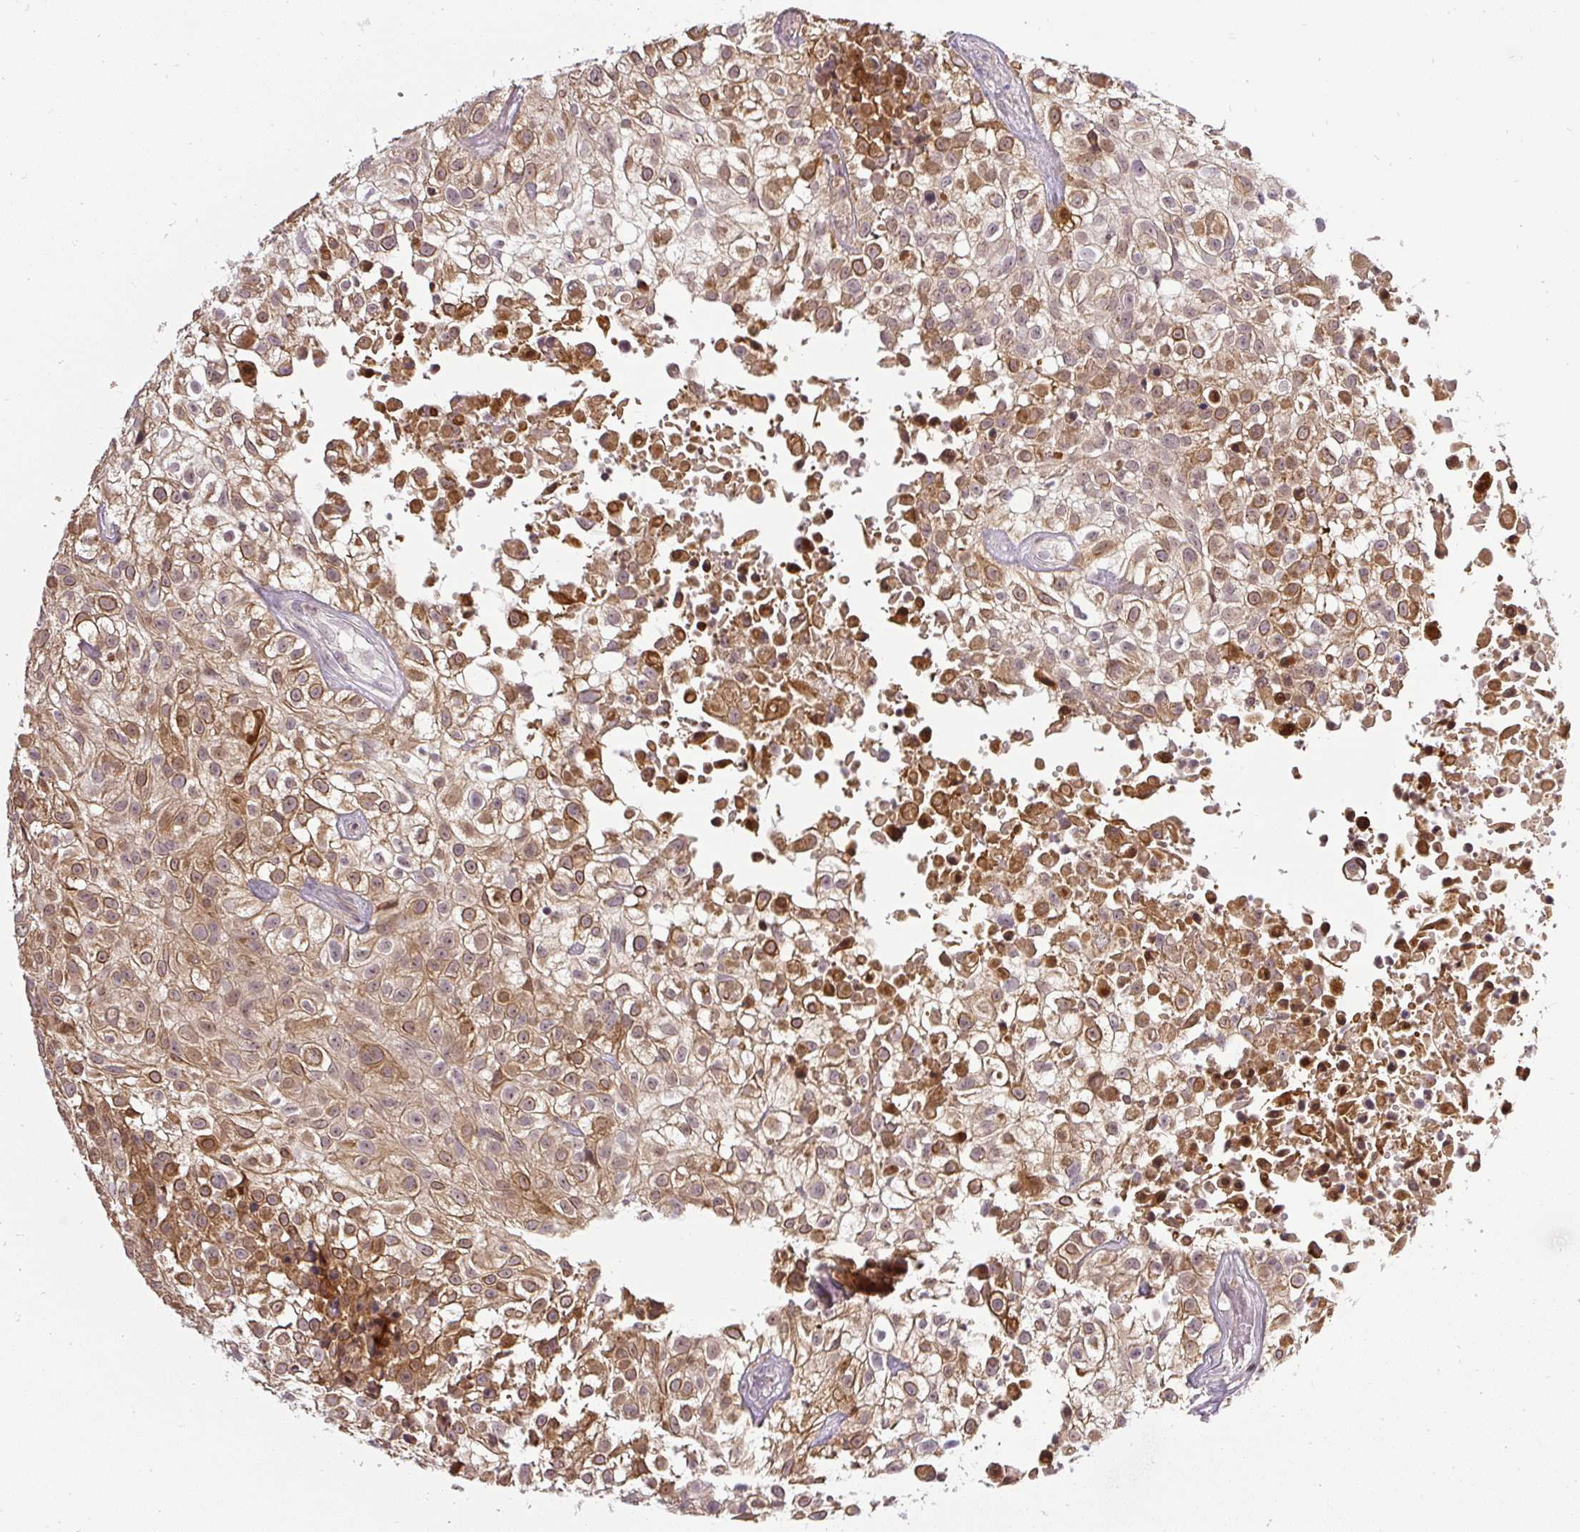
{"staining": {"intensity": "moderate", "quantity": ">75%", "location": "cytoplasmic/membranous,nuclear"}, "tissue": "urothelial cancer", "cell_type": "Tumor cells", "image_type": "cancer", "snomed": [{"axis": "morphology", "description": "Urothelial carcinoma, High grade"}, {"axis": "topography", "description": "Urinary bladder"}], "caption": "Urothelial carcinoma (high-grade) stained for a protein exhibits moderate cytoplasmic/membranous and nuclear positivity in tumor cells. (Stains: DAB in brown, nuclei in blue, Microscopy: brightfield microscopy at high magnification).", "gene": "FAM117B", "patient": {"sex": "male", "age": 56}}